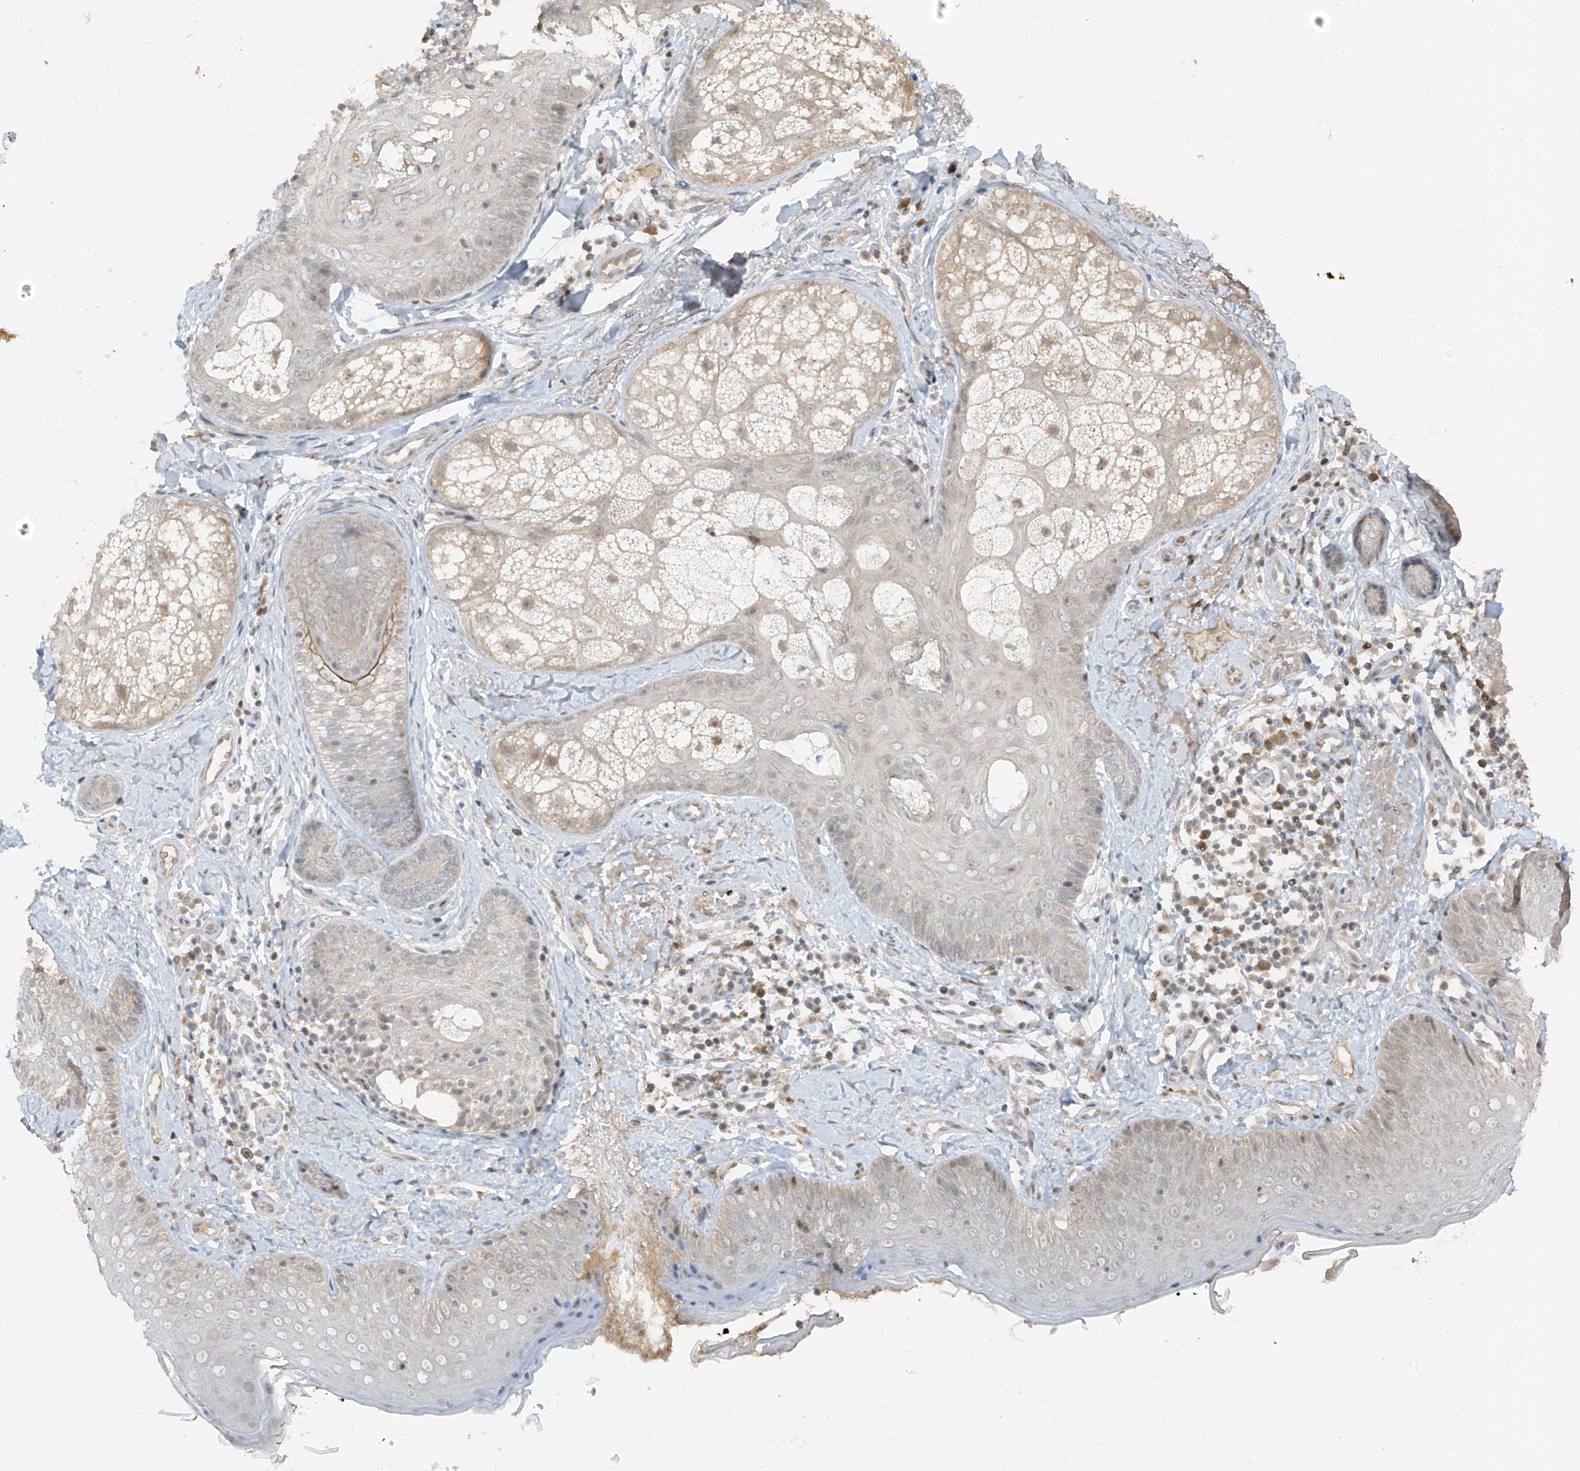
{"staining": {"intensity": "weak", "quantity": ">75%", "location": "cytoplasmic/membranous"}, "tissue": "skin", "cell_type": "Fibroblasts", "image_type": "normal", "snomed": [{"axis": "morphology", "description": "Normal tissue, NOS"}, {"axis": "topography", "description": "Skin"}], "caption": "The micrograph demonstrates a brown stain indicating the presence of a protein in the cytoplasmic/membranous of fibroblasts in skin.", "gene": "COLGALT2", "patient": {"sex": "male", "age": 57}}